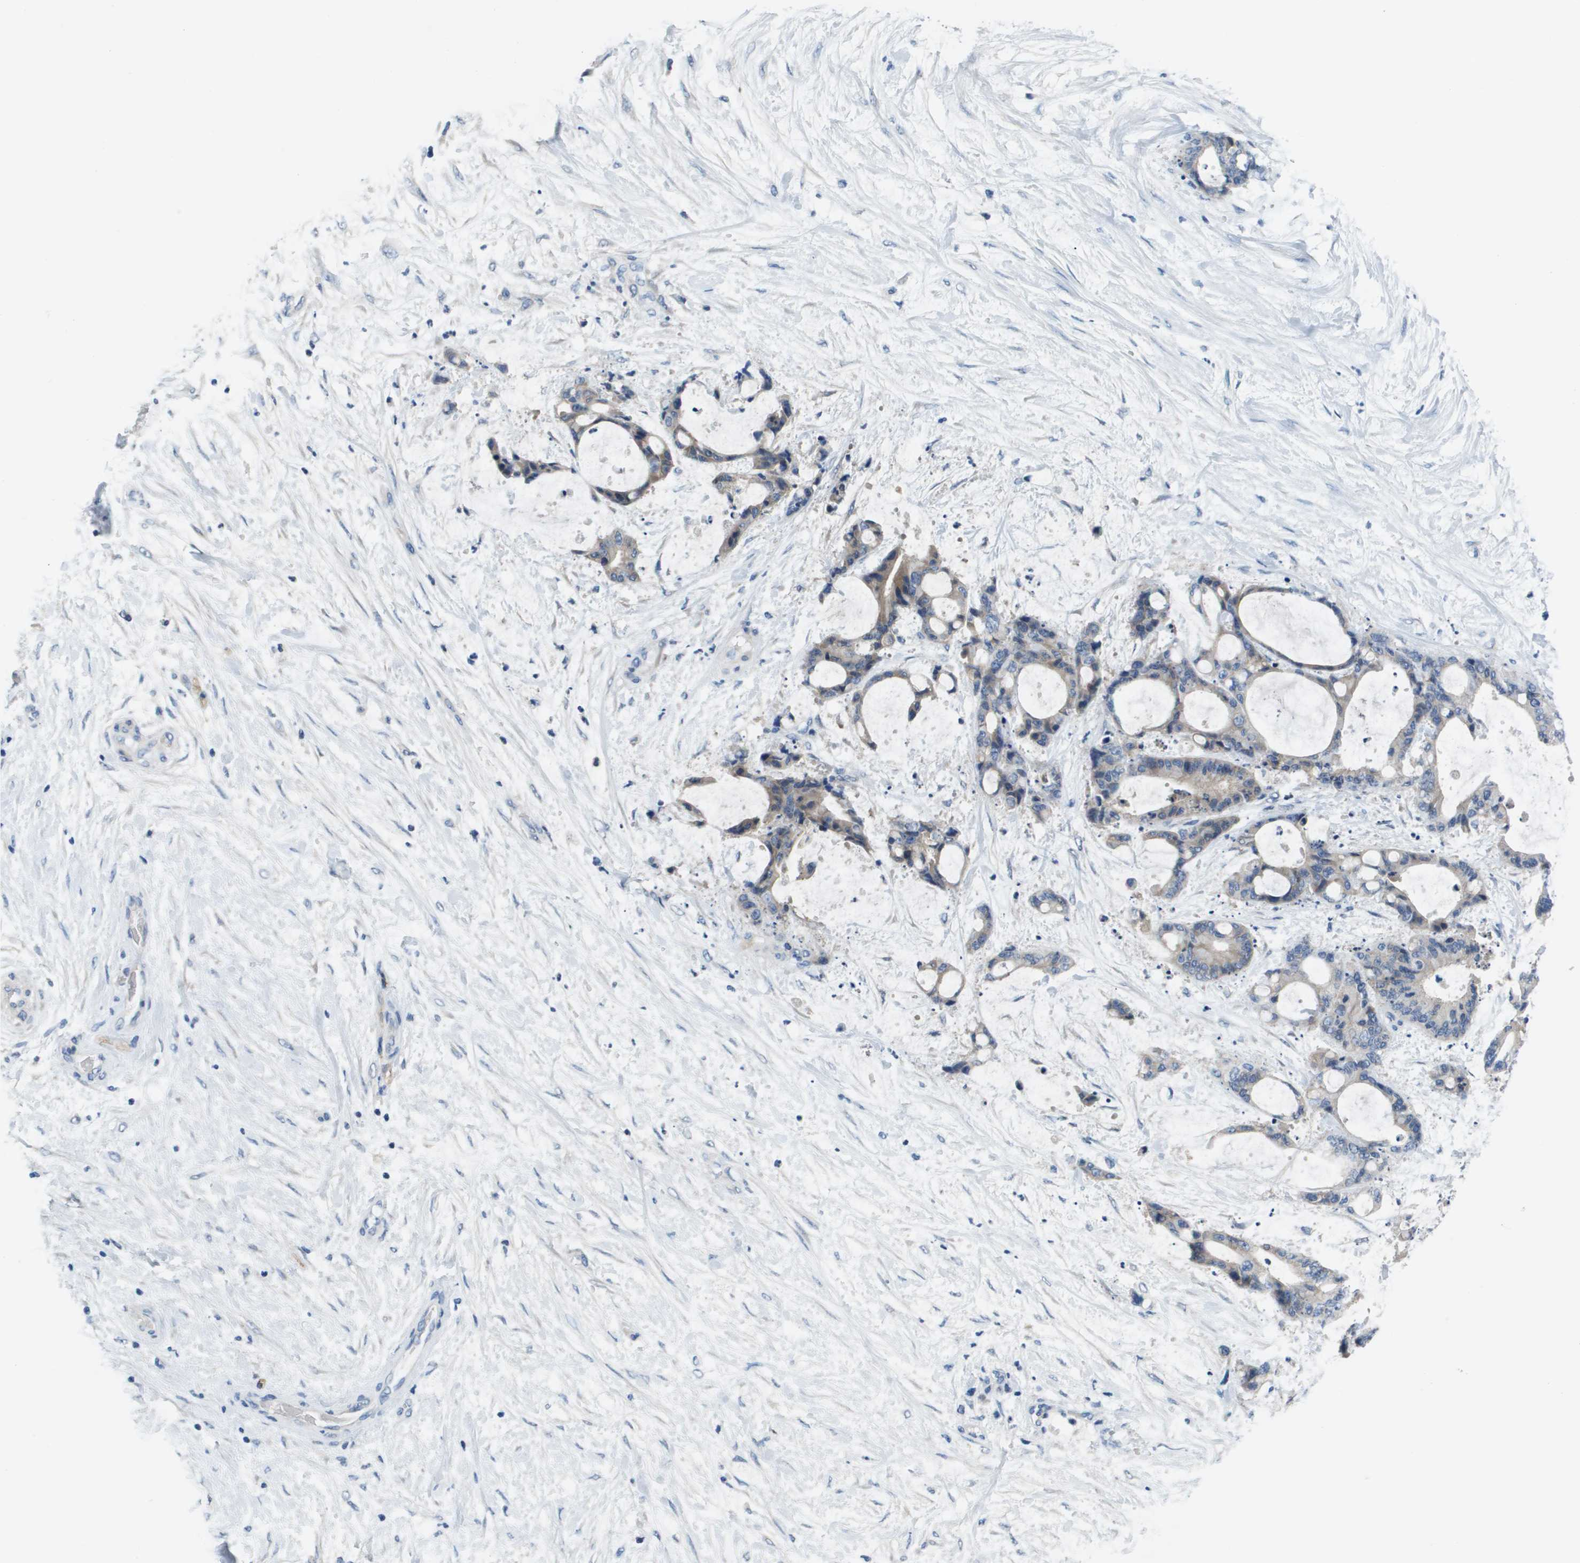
{"staining": {"intensity": "weak", "quantity": "<25%", "location": "cytoplasmic/membranous"}, "tissue": "liver cancer", "cell_type": "Tumor cells", "image_type": "cancer", "snomed": [{"axis": "morphology", "description": "Cholangiocarcinoma"}, {"axis": "topography", "description": "Liver"}], "caption": "Photomicrograph shows no protein expression in tumor cells of liver cancer tissue.", "gene": "NCS1", "patient": {"sex": "female", "age": 73}}